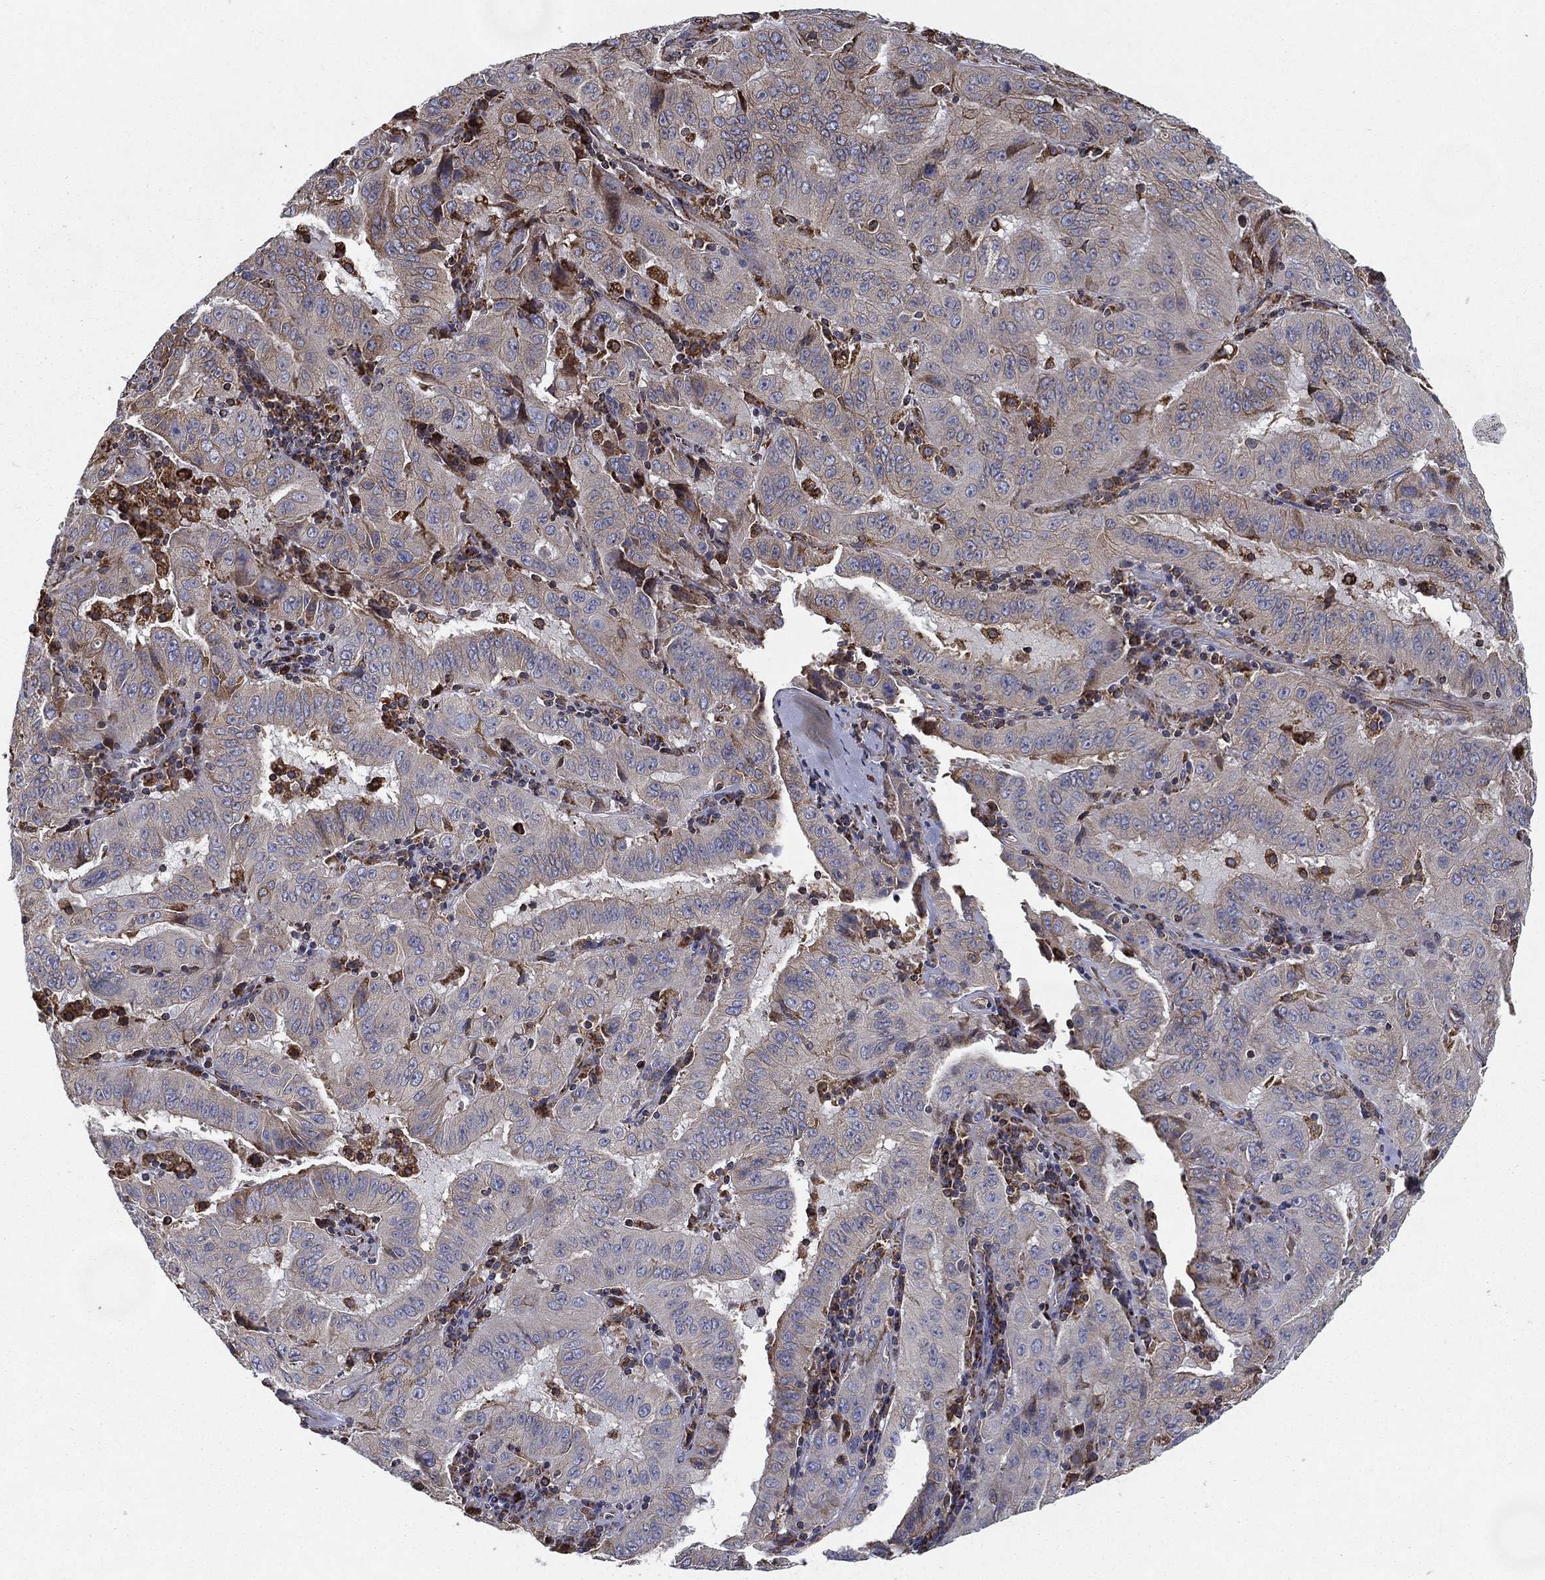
{"staining": {"intensity": "weak", "quantity": "<25%", "location": "cytoplasmic/membranous"}, "tissue": "pancreatic cancer", "cell_type": "Tumor cells", "image_type": "cancer", "snomed": [{"axis": "morphology", "description": "Adenocarcinoma, NOS"}, {"axis": "topography", "description": "Pancreas"}], "caption": "Tumor cells show no significant positivity in pancreatic cancer (adenocarcinoma). (DAB (3,3'-diaminobenzidine) IHC, high magnification).", "gene": "MT-CYB", "patient": {"sex": "male", "age": 63}}